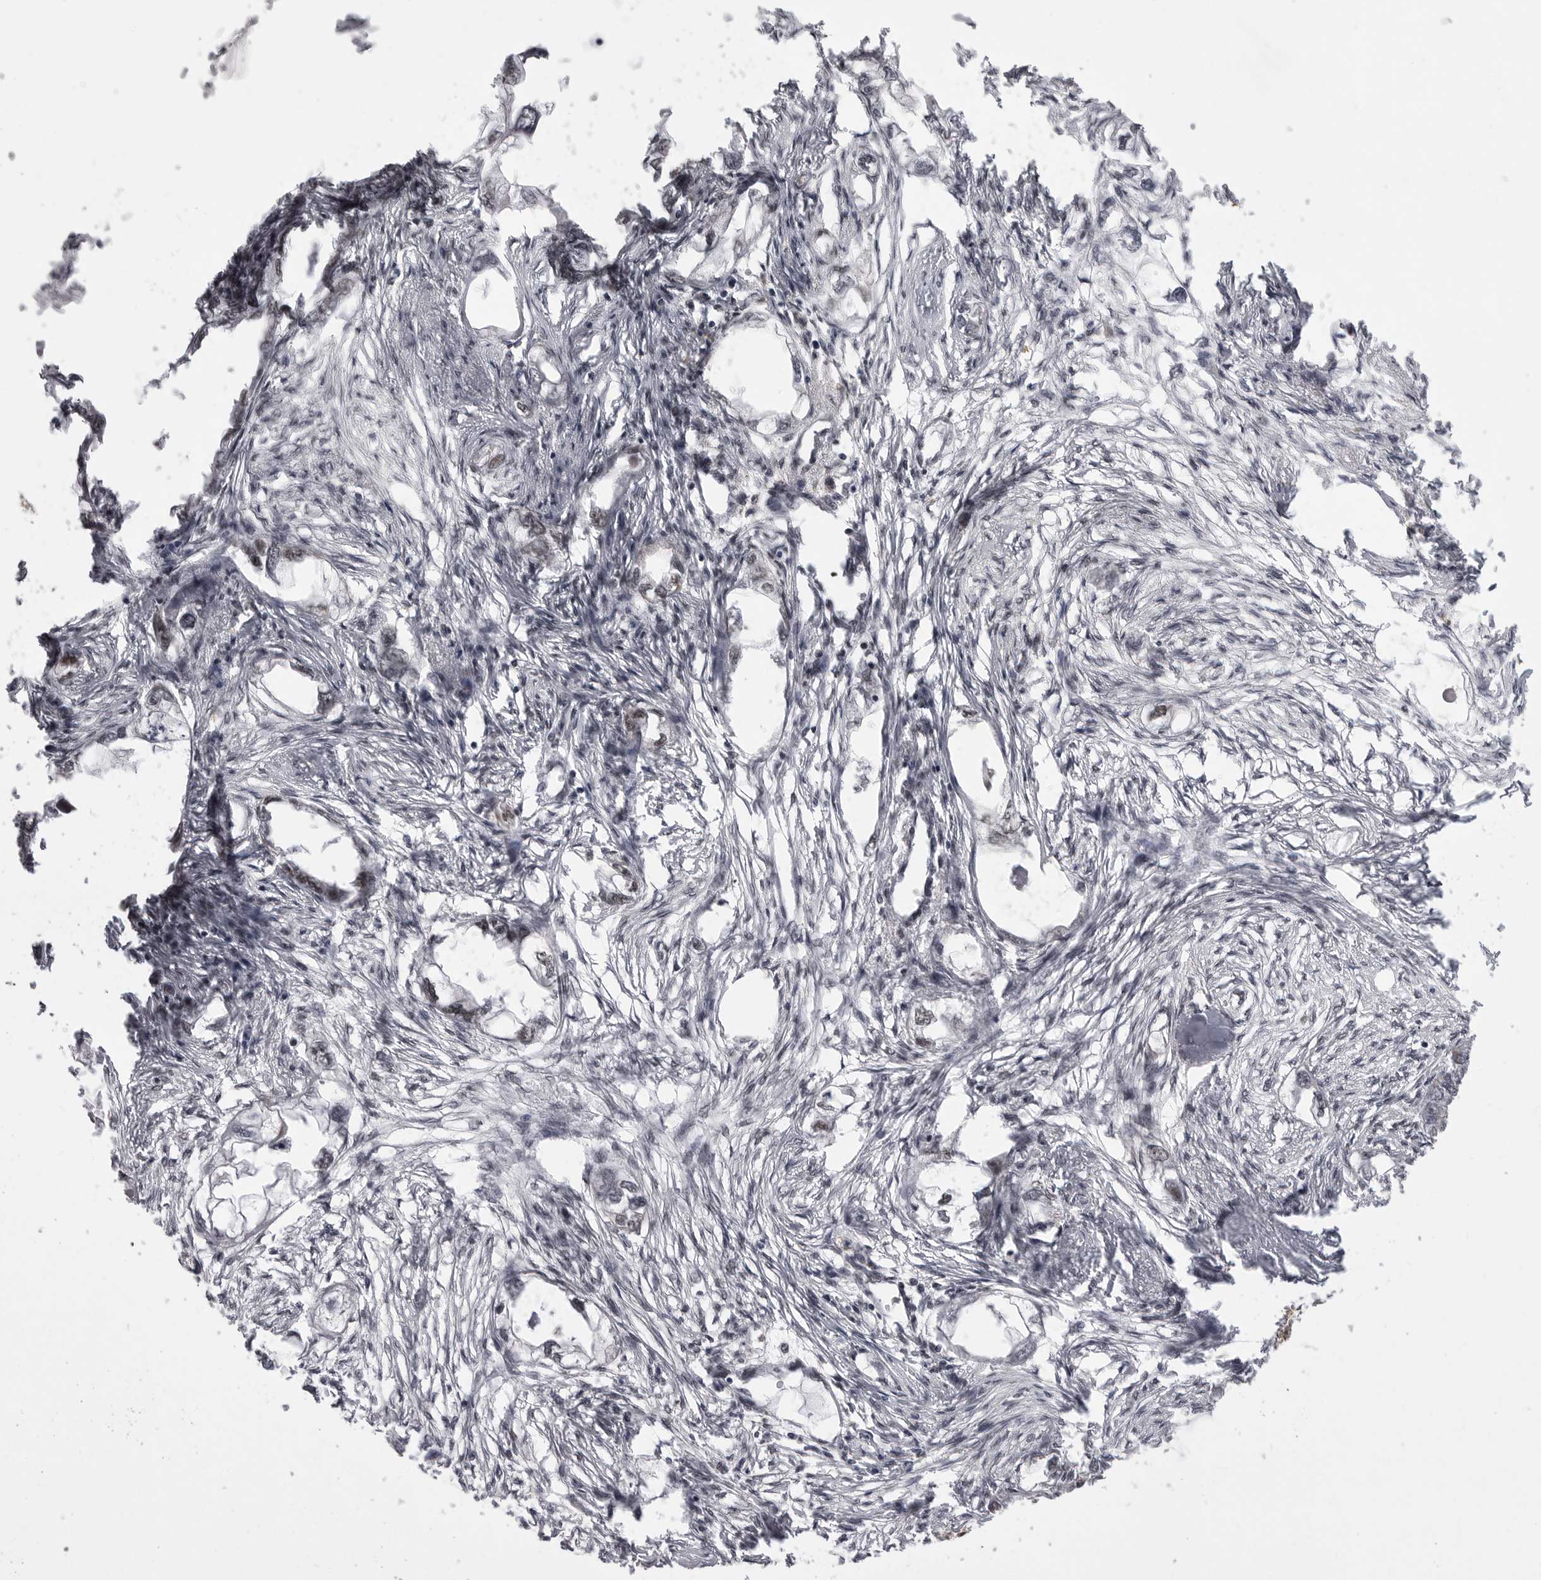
{"staining": {"intensity": "strong", "quantity": "<25%", "location": "nuclear"}, "tissue": "endometrial cancer", "cell_type": "Tumor cells", "image_type": "cancer", "snomed": [{"axis": "morphology", "description": "Adenocarcinoma, NOS"}, {"axis": "morphology", "description": "Adenocarcinoma, metastatic, NOS"}, {"axis": "topography", "description": "Adipose tissue"}, {"axis": "topography", "description": "Endometrium"}], "caption": "Brown immunohistochemical staining in endometrial cancer displays strong nuclear staining in approximately <25% of tumor cells.", "gene": "PPP1R8", "patient": {"sex": "female", "age": 67}}